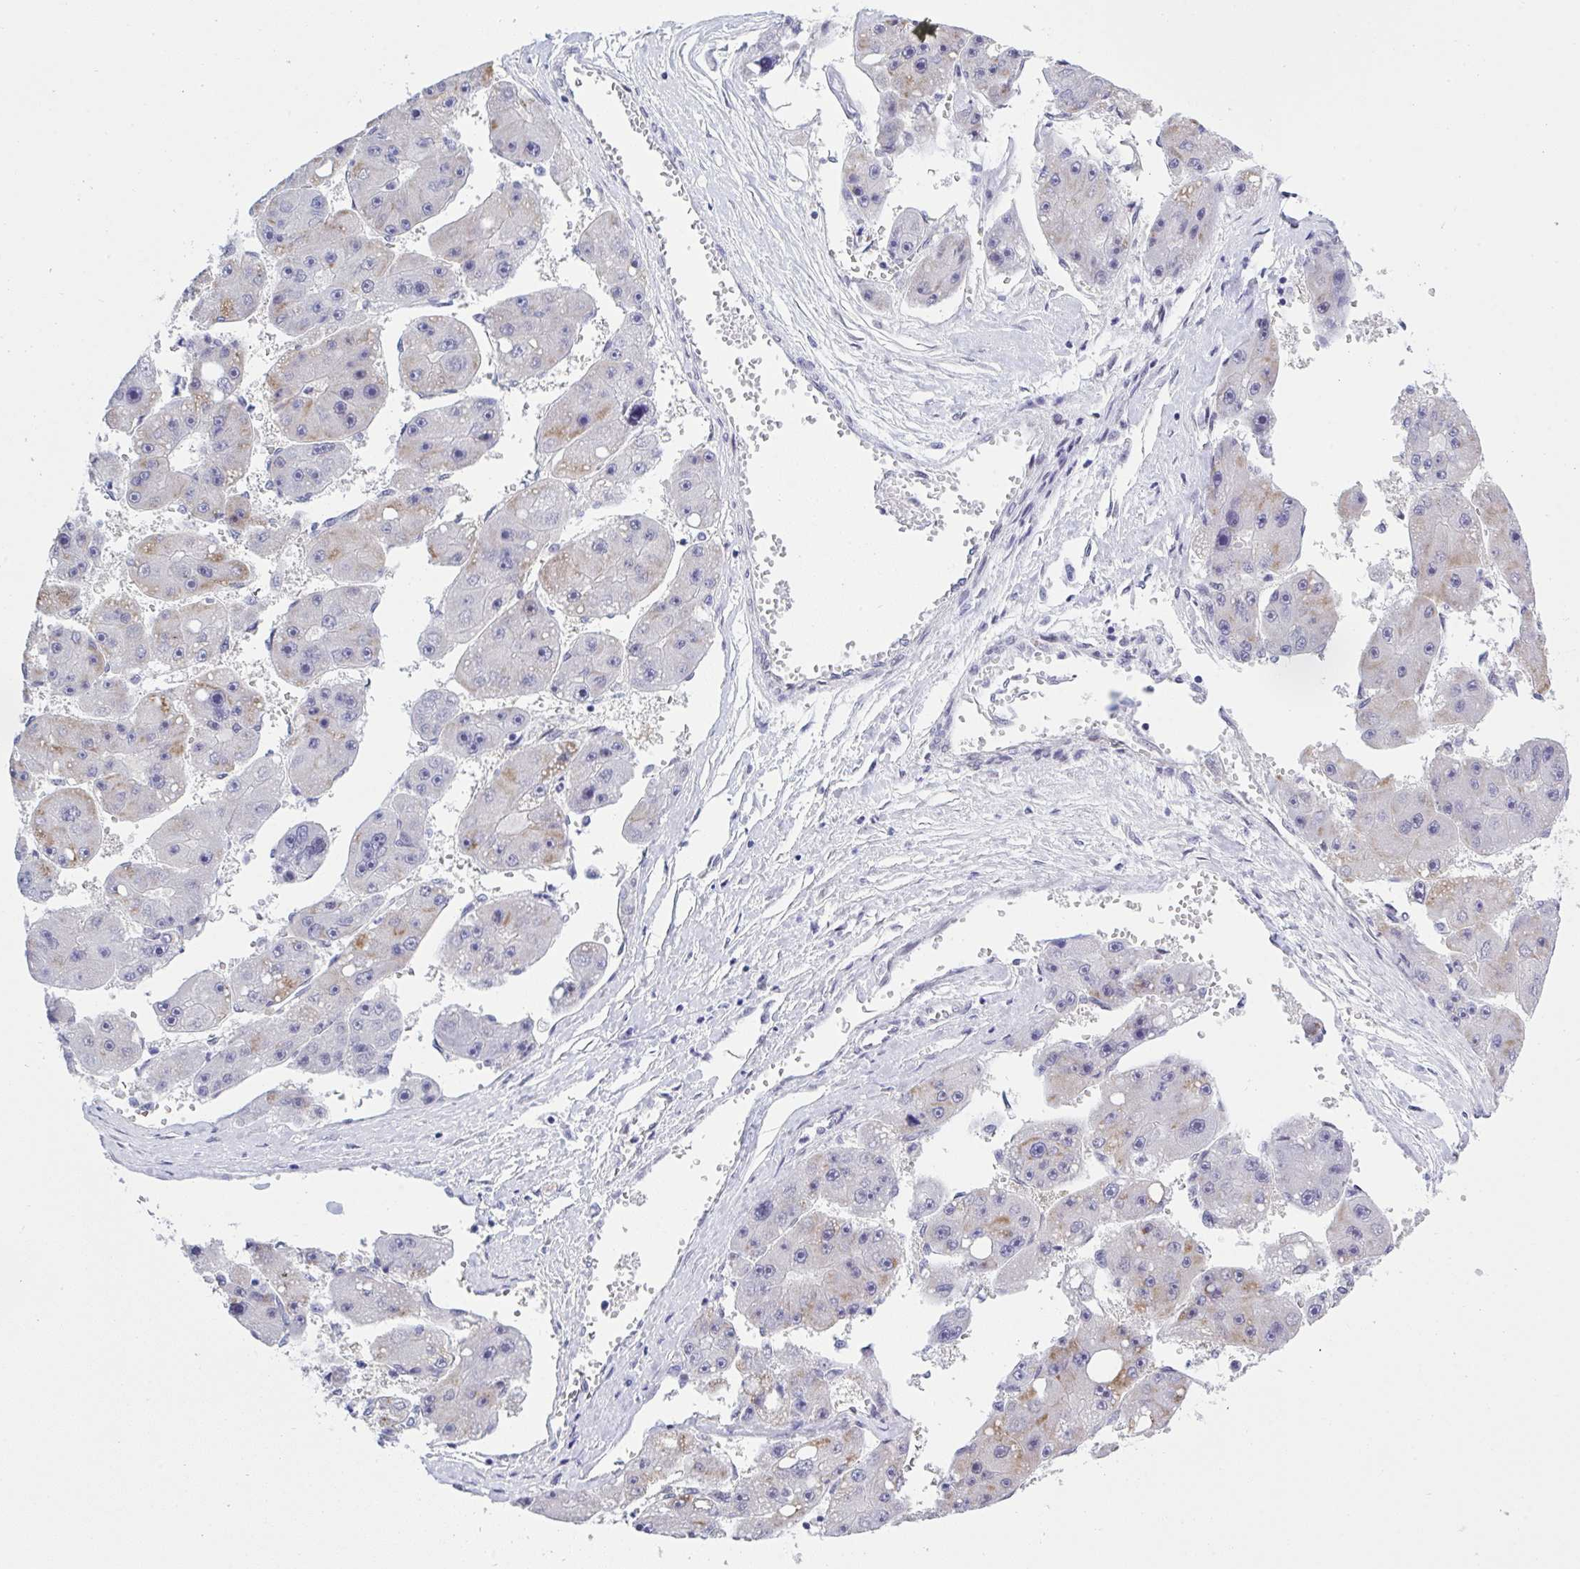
{"staining": {"intensity": "weak", "quantity": "<25%", "location": "cytoplasmic/membranous"}, "tissue": "liver cancer", "cell_type": "Tumor cells", "image_type": "cancer", "snomed": [{"axis": "morphology", "description": "Carcinoma, Hepatocellular, NOS"}, {"axis": "topography", "description": "Liver"}], "caption": "The photomicrograph reveals no staining of tumor cells in hepatocellular carcinoma (liver). (DAB immunohistochemistry with hematoxylin counter stain).", "gene": "MFSD4A", "patient": {"sex": "female", "age": 61}}